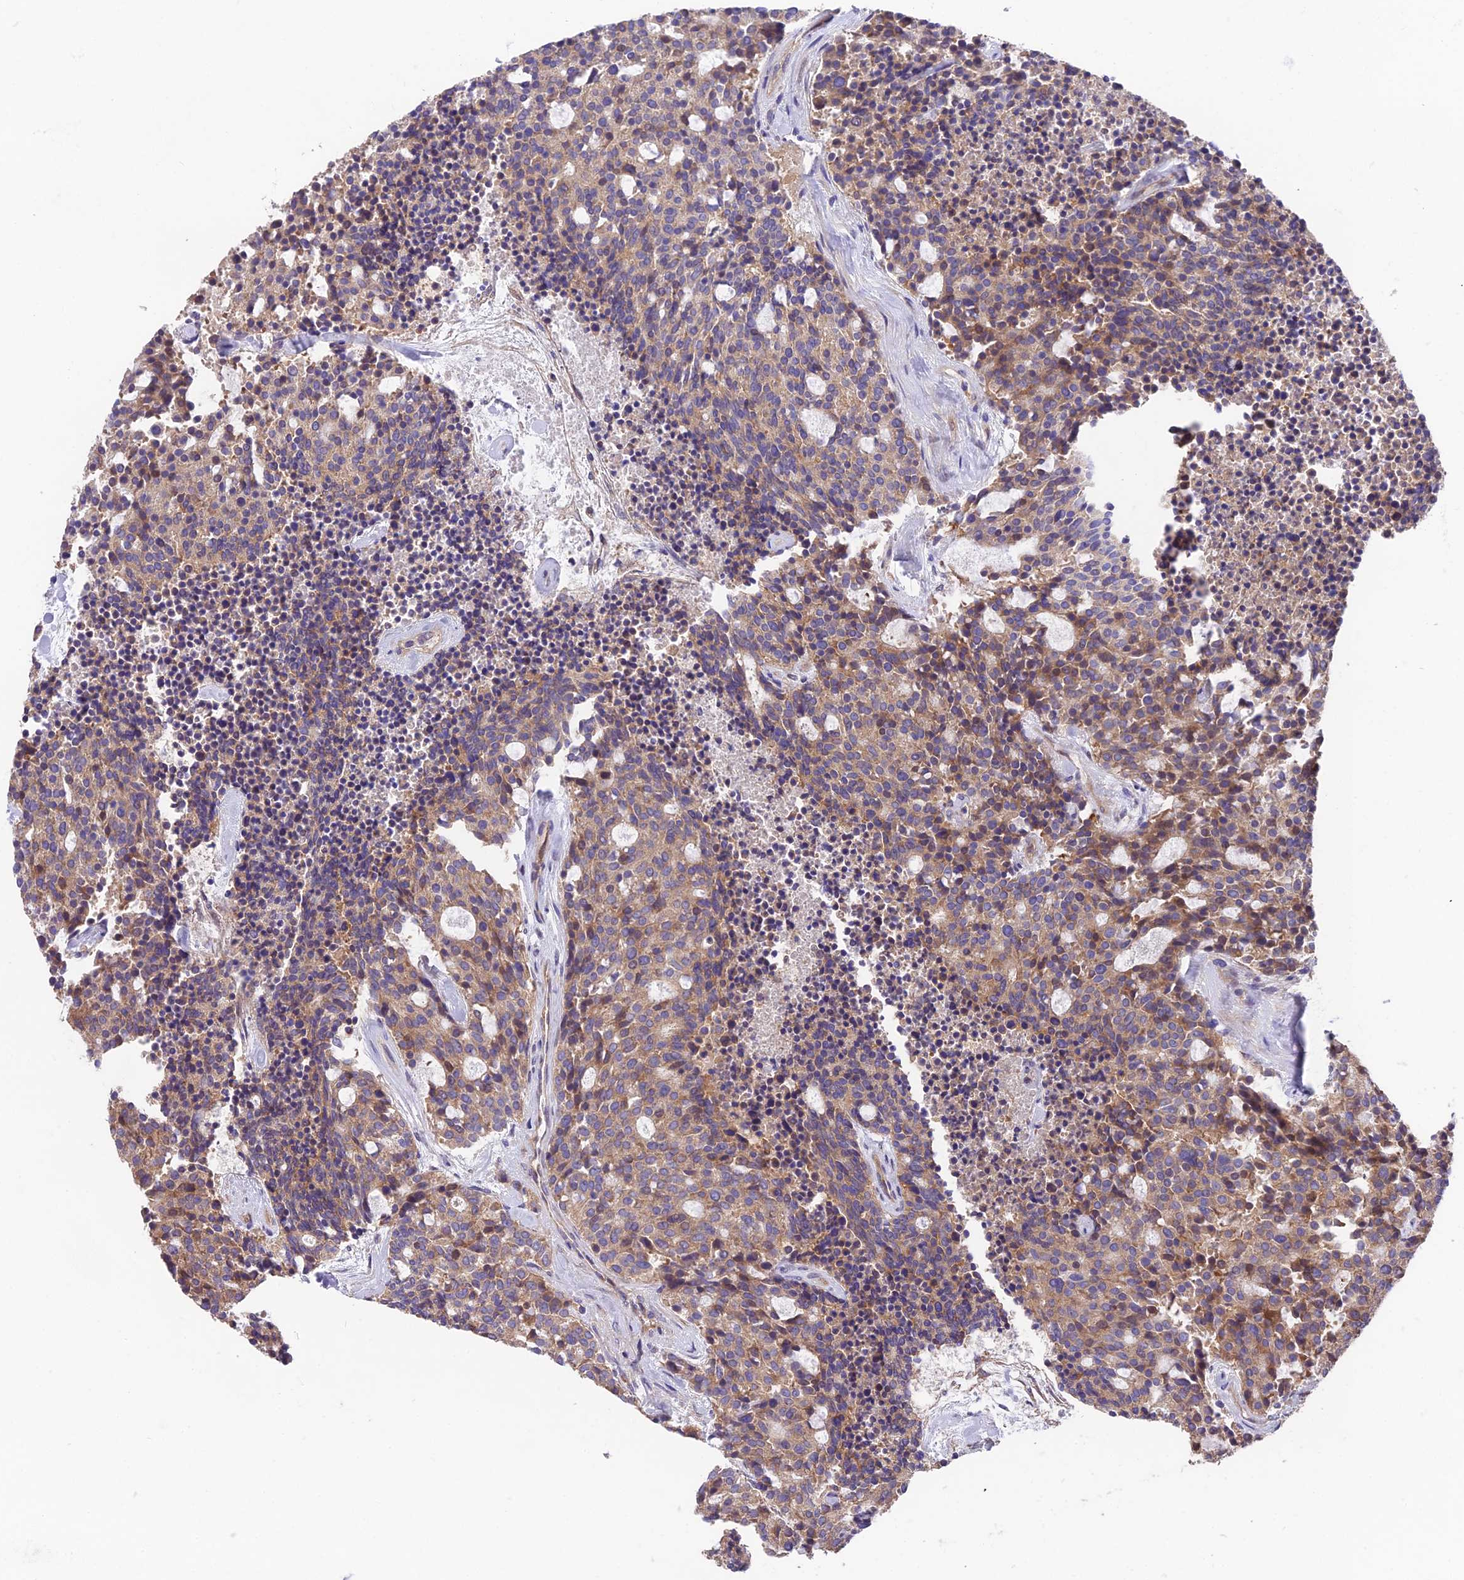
{"staining": {"intensity": "moderate", "quantity": ">75%", "location": "cytoplasmic/membranous"}, "tissue": "carcinoid", "cell_type": "Tumor cells", "image_type": "cancer", "snomed": [{"axis": "morphology", "description": "Carcinoid, malignant, NOS"}, {"axis": "topography", "description": "Pancreas"}], "caption": "Immunohistochemistry (IHC) of human carcinoid (malignant) exhibits medium levels of moderate cytoplasmic/membranous expression in approximately >75% of tumor cells.", "gene": "BLOC1S4", "patient": {"sex": "female", "age": 54}}